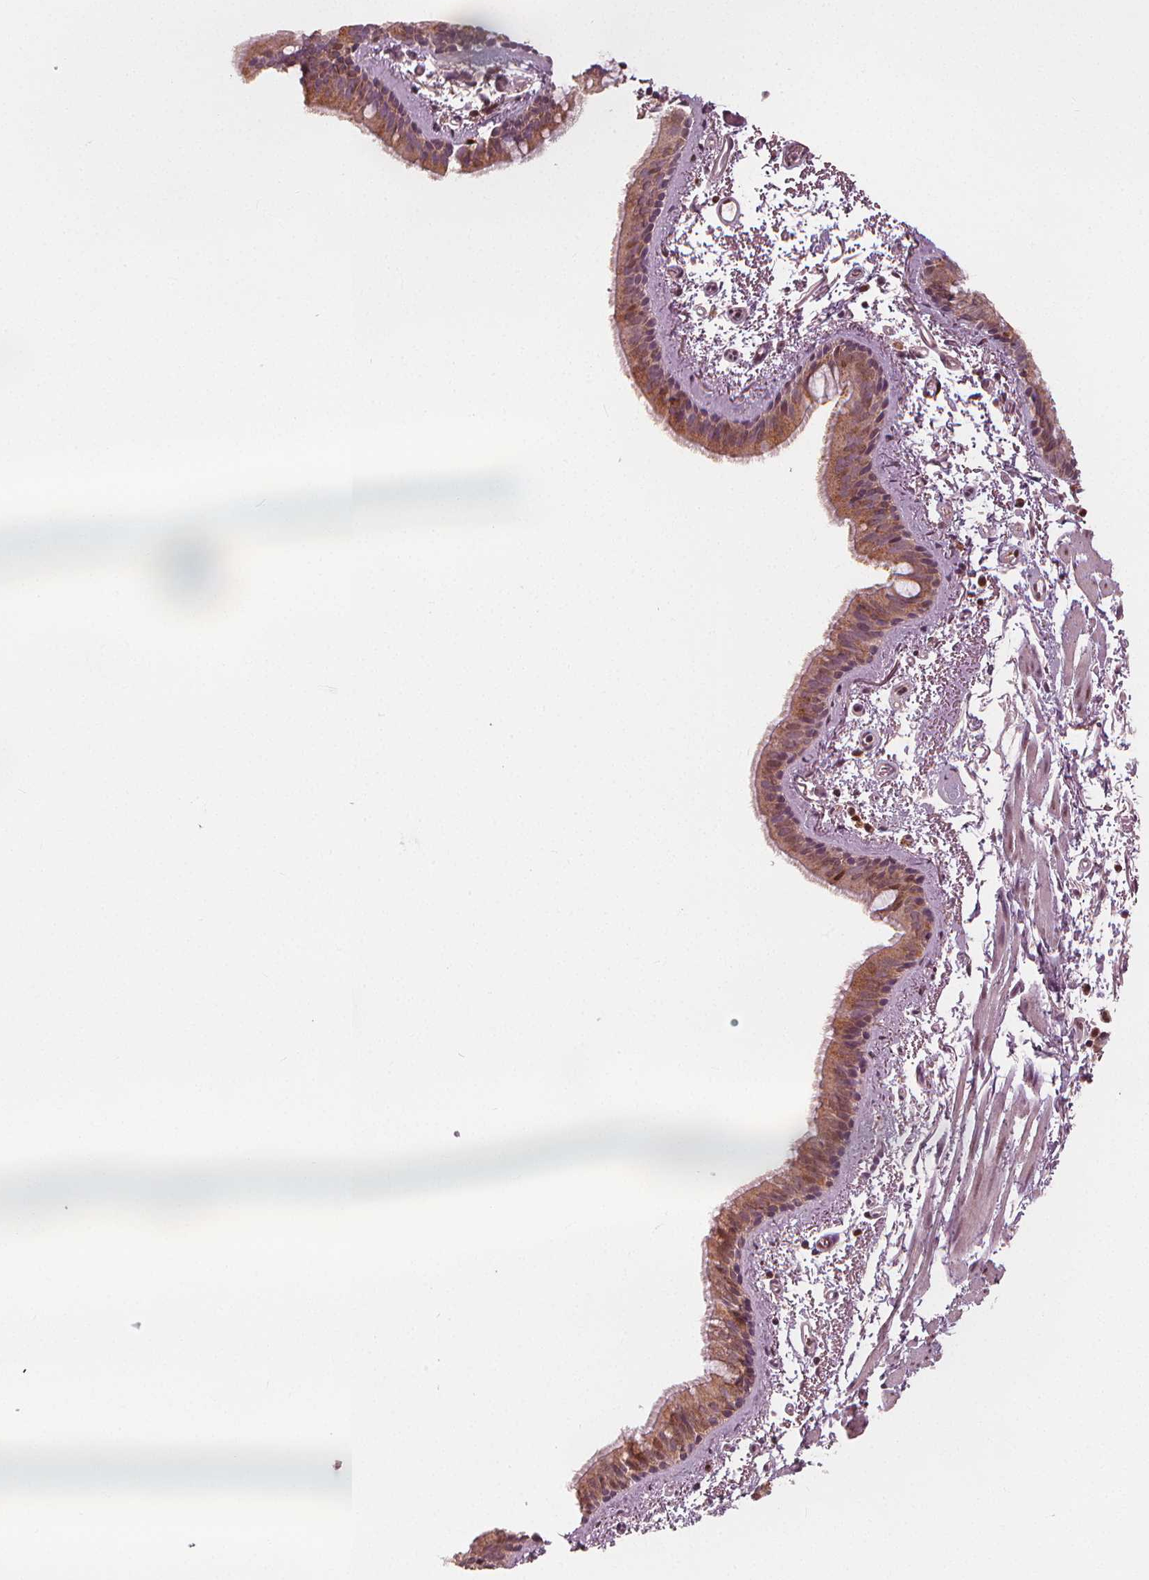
{"staining": {"intensity": "moderate", "quantity": ">75%", "location": "cytoplasmic/membranous,nuclear"}, "tissue": "bronchus", "cell_type": "Respiratory epithelial cells", "image_type": "normal", "snomed": [{"axis": "morphology", "description": "Normal tissue, NOS"}, {"axis": "topography", "description": "Bronchus"}], "caption": "Immunohistochemistry (IHC) micrograph of benign bronchus: bronchus stained using immunohistochemistry displays medium levels of moderate protein expression localized specifically in the cytoplasmic/membranous,nuclear of respiratory epithelial cells, appearing as a cytoplasmic/membranous,nuclear brown color.", "gene": "SQSTM1", "patient": {"sex": "female", "age": 61}}